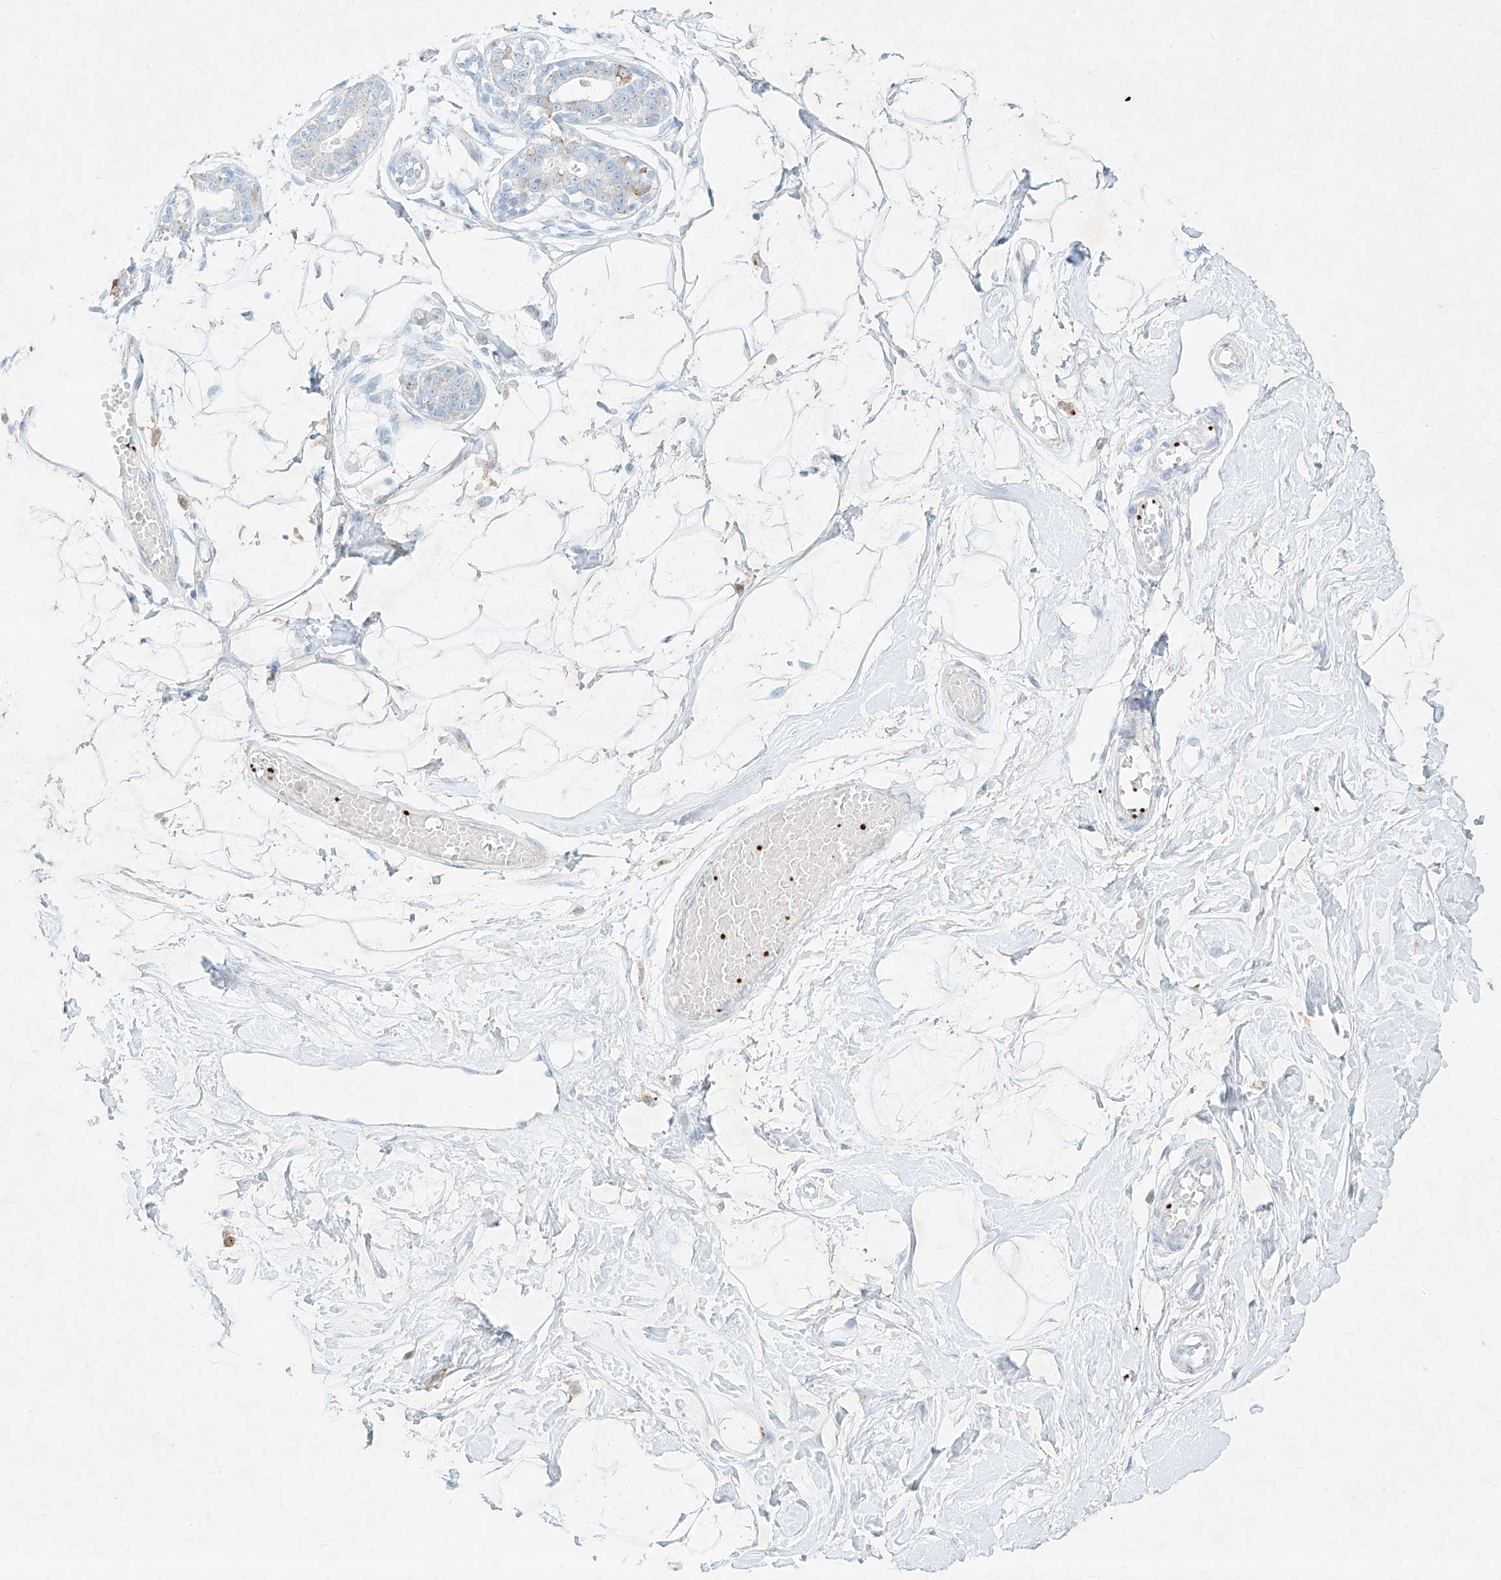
{"staining": {"intensity": "negative", "quantity": "none", "location": "none"}, "tissue": "breast", "cell_type": "Adipocytes", "image_type": "normal", "snomed": [{"axis": "morphology", "description": "Normal tissue, NOS"}, {"axis": "topography", "description": "Breast"}], "caption": "The immunohistochemistry (IHC) image has no significant staining in adipocytes of breast. Brightfield microscopy of immunohistochemistry stained with DAB (3,3'-diaminobenzidine) (brown) and hematoxylin (blue), captured at high magnification.", "gene": "PLEK", "patient": {"sex": "female", "age": 45}}